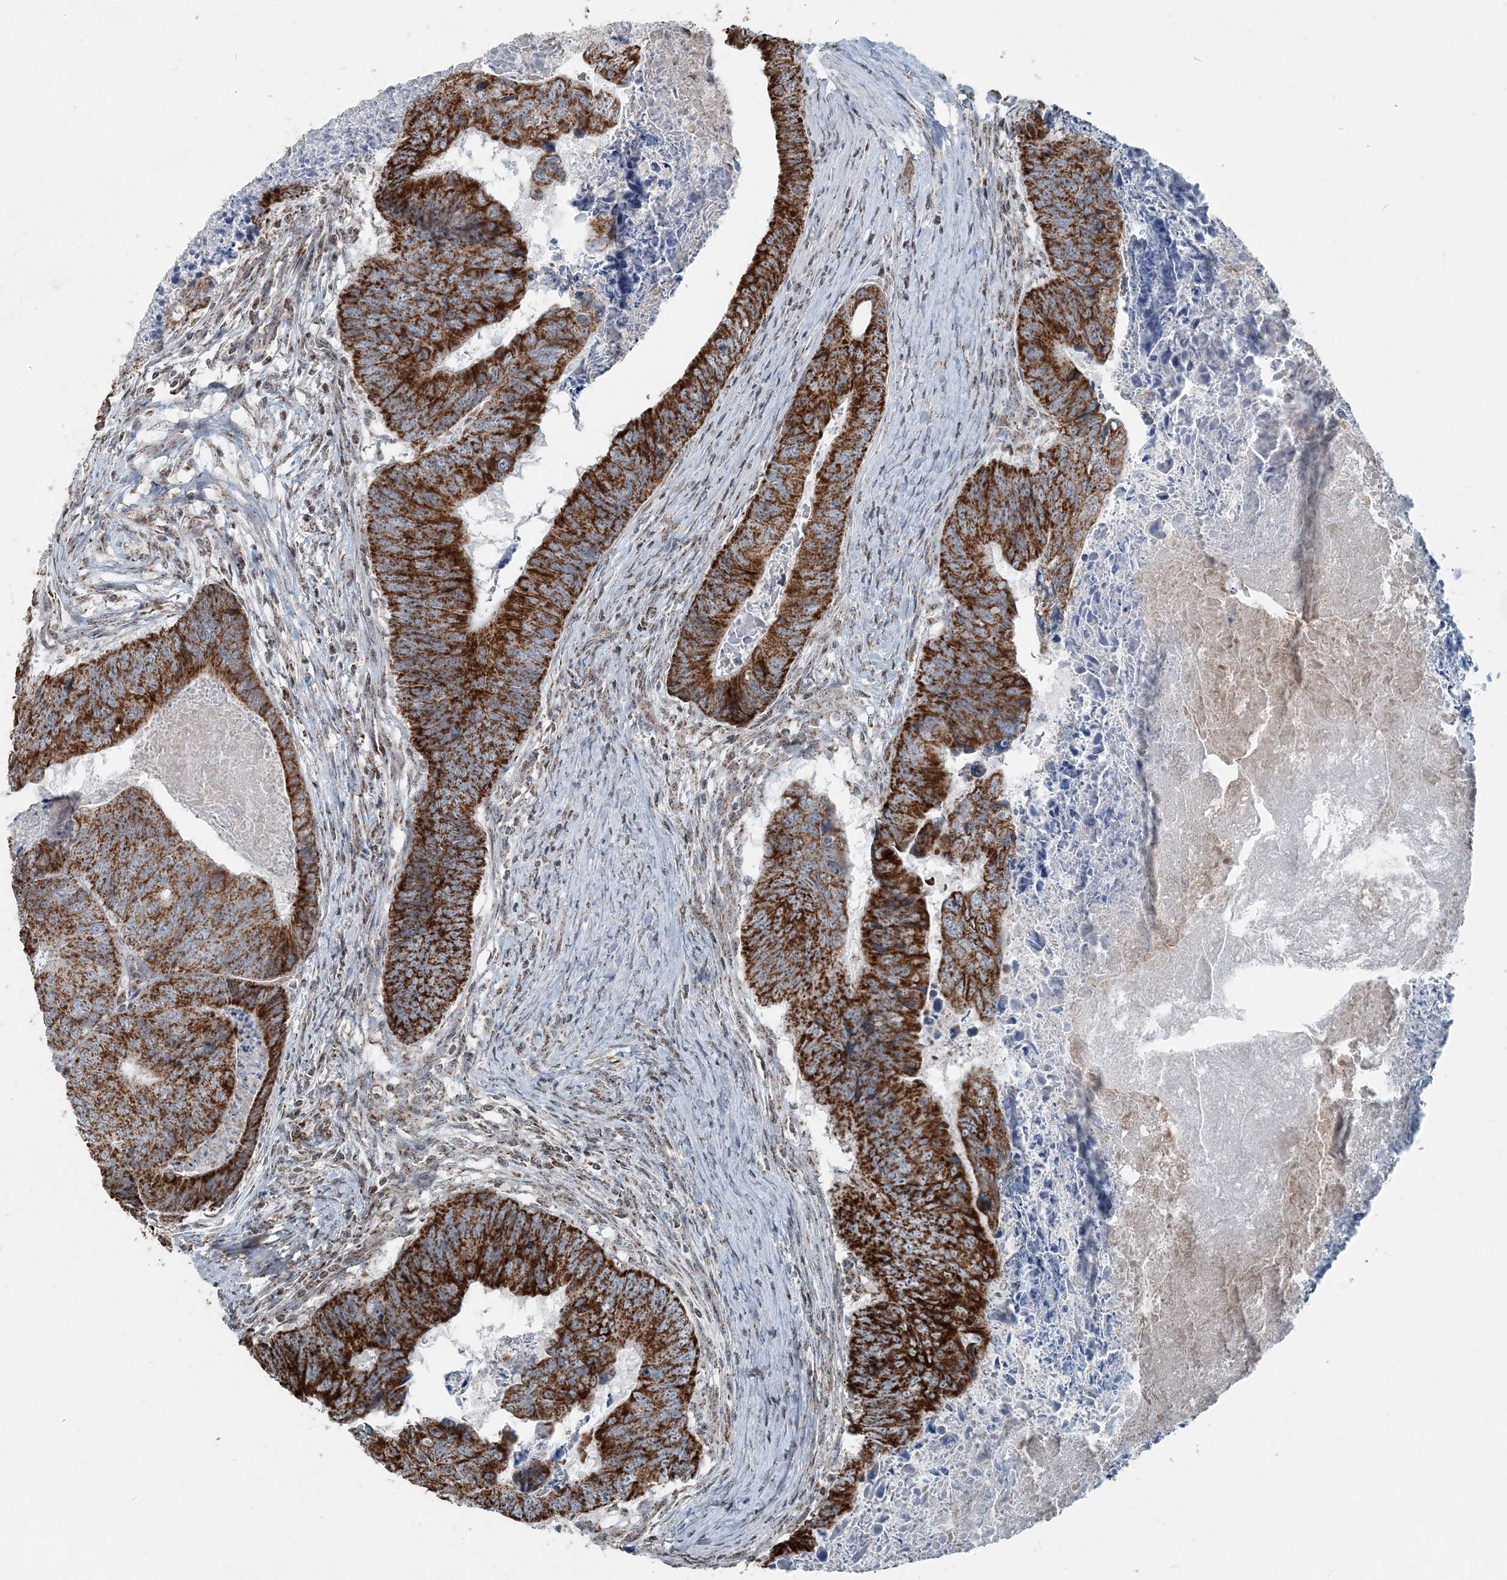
{"staining": {"intensity": "strong", "quantity": ">75%", "location": "cytoplasmic/membranous"}, "tissue": "colorectal cancer", "cell_type": "Tumor cells", "image_type": "cancer", "snomed": [{"axis": "morphology", "description": "Adenocarcinoma, NOS"}, {"axis": "topography", "description": "Colon"}], "caption": "This photomicrograph exhibits immunohistochemistry staining of human colorectal adenocarcinoma, with high strong cytoplasmic/membranous expression in about >75% of tumor cells.", "gene": "SUCLG1", "patient": {"sex": "female", "age": 67}}